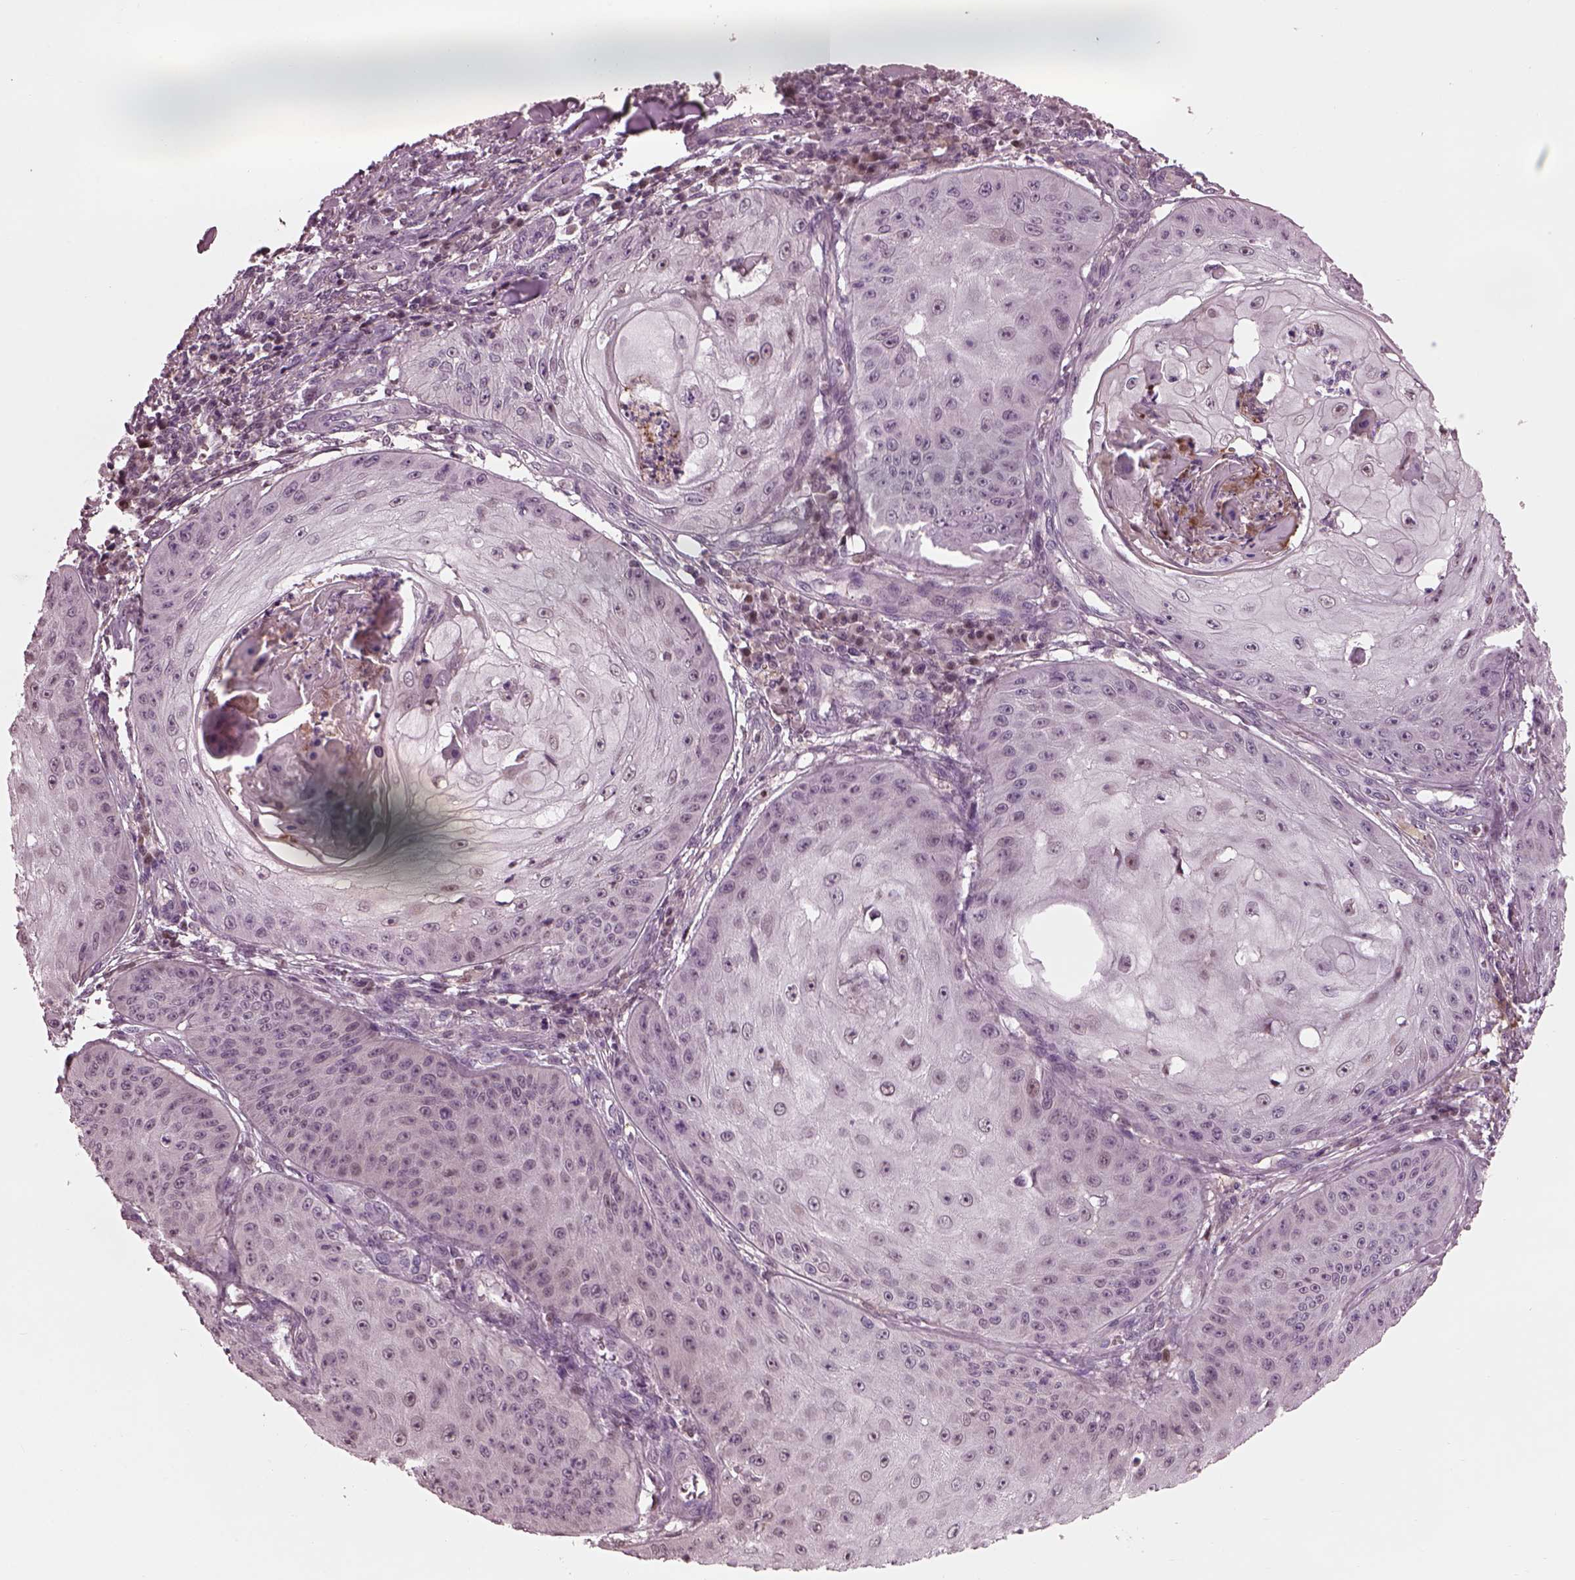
{"staining": {"intensity": "negative", "quantity": "none", "location": "none"}, "tissue": "skin cancer", "cell_type": "Tumor cells", "image_type": "cancer", "snomed": [{"axis": "morphology", "description": "Squamous cell carcinoma, NOS"}, {"axis": "topography", "description": "Skin"}], "caption": "An immunohistochemistry micrograph of skin cancer is shown. There is no staining in tumor cells of skin cancer. (DAB immunohistochemistry, high magnification).", "gene": "BFSP1", "patient": {"sex": "male", "age": 70}}